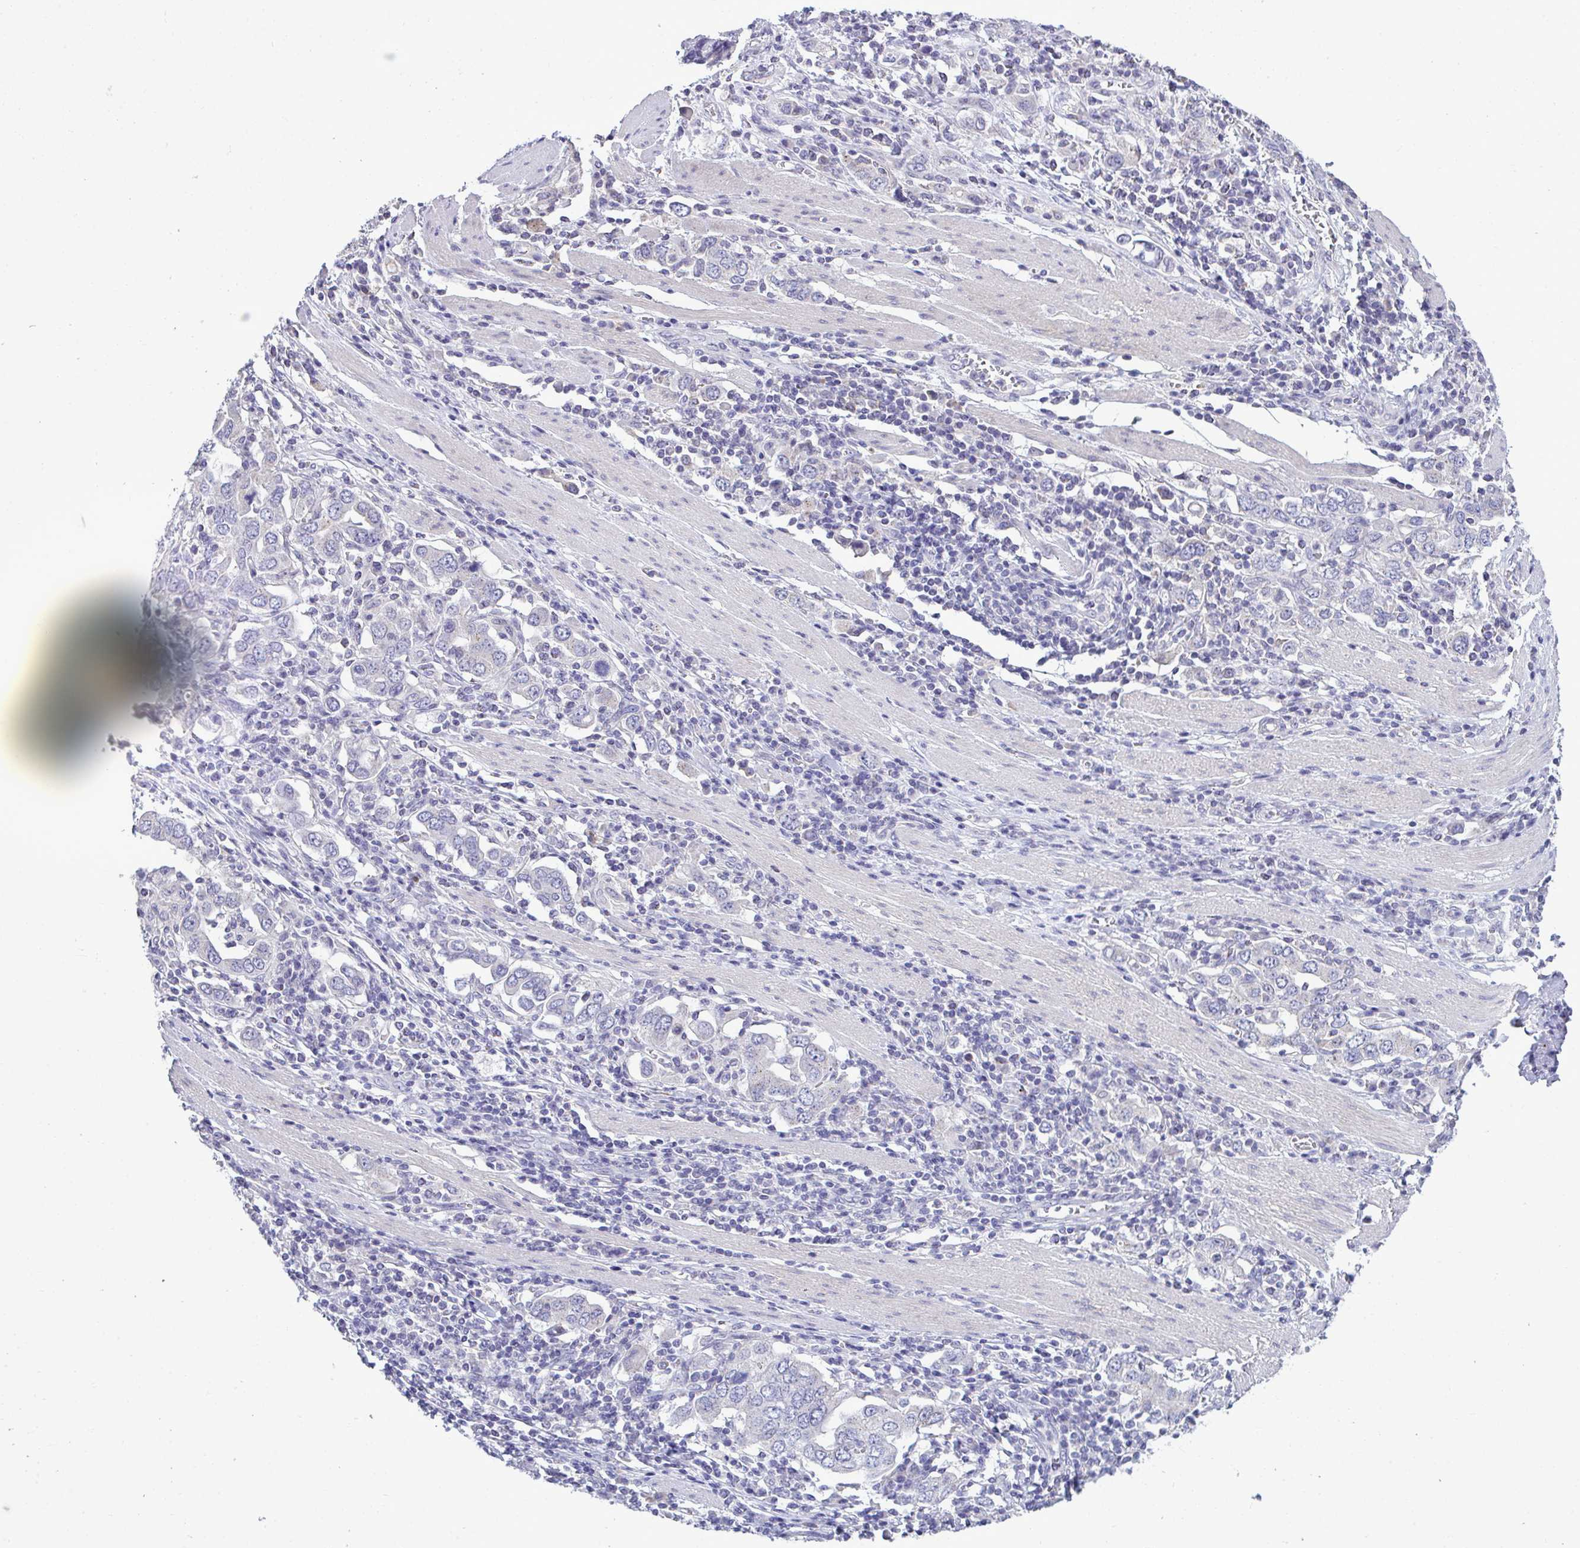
{"staining": {"intensity": "negative", "quantity": "none", "location": "none"}, "tissue": "stomach cancer", "cell_type": "Tumor cells", "image_type": "cancer", "snomed": [{"axis": "morphology", "description": "Adenocarcinoma, NOS"}, {"axis": "topography", "description": "Stomach, upper"}, {"axis": "topography", "description": "Stomach"}], "caption": "Stomach cancer was stained to show a protein in brown. There is no significant positivity in tumor cells. (DAB (3,3'-diaminobenzidine) immunohistochemistry (IHC) with hematoxylin counter stain).", "gene": "PIGK", "patient": {"sex": "male", "age": 62}}